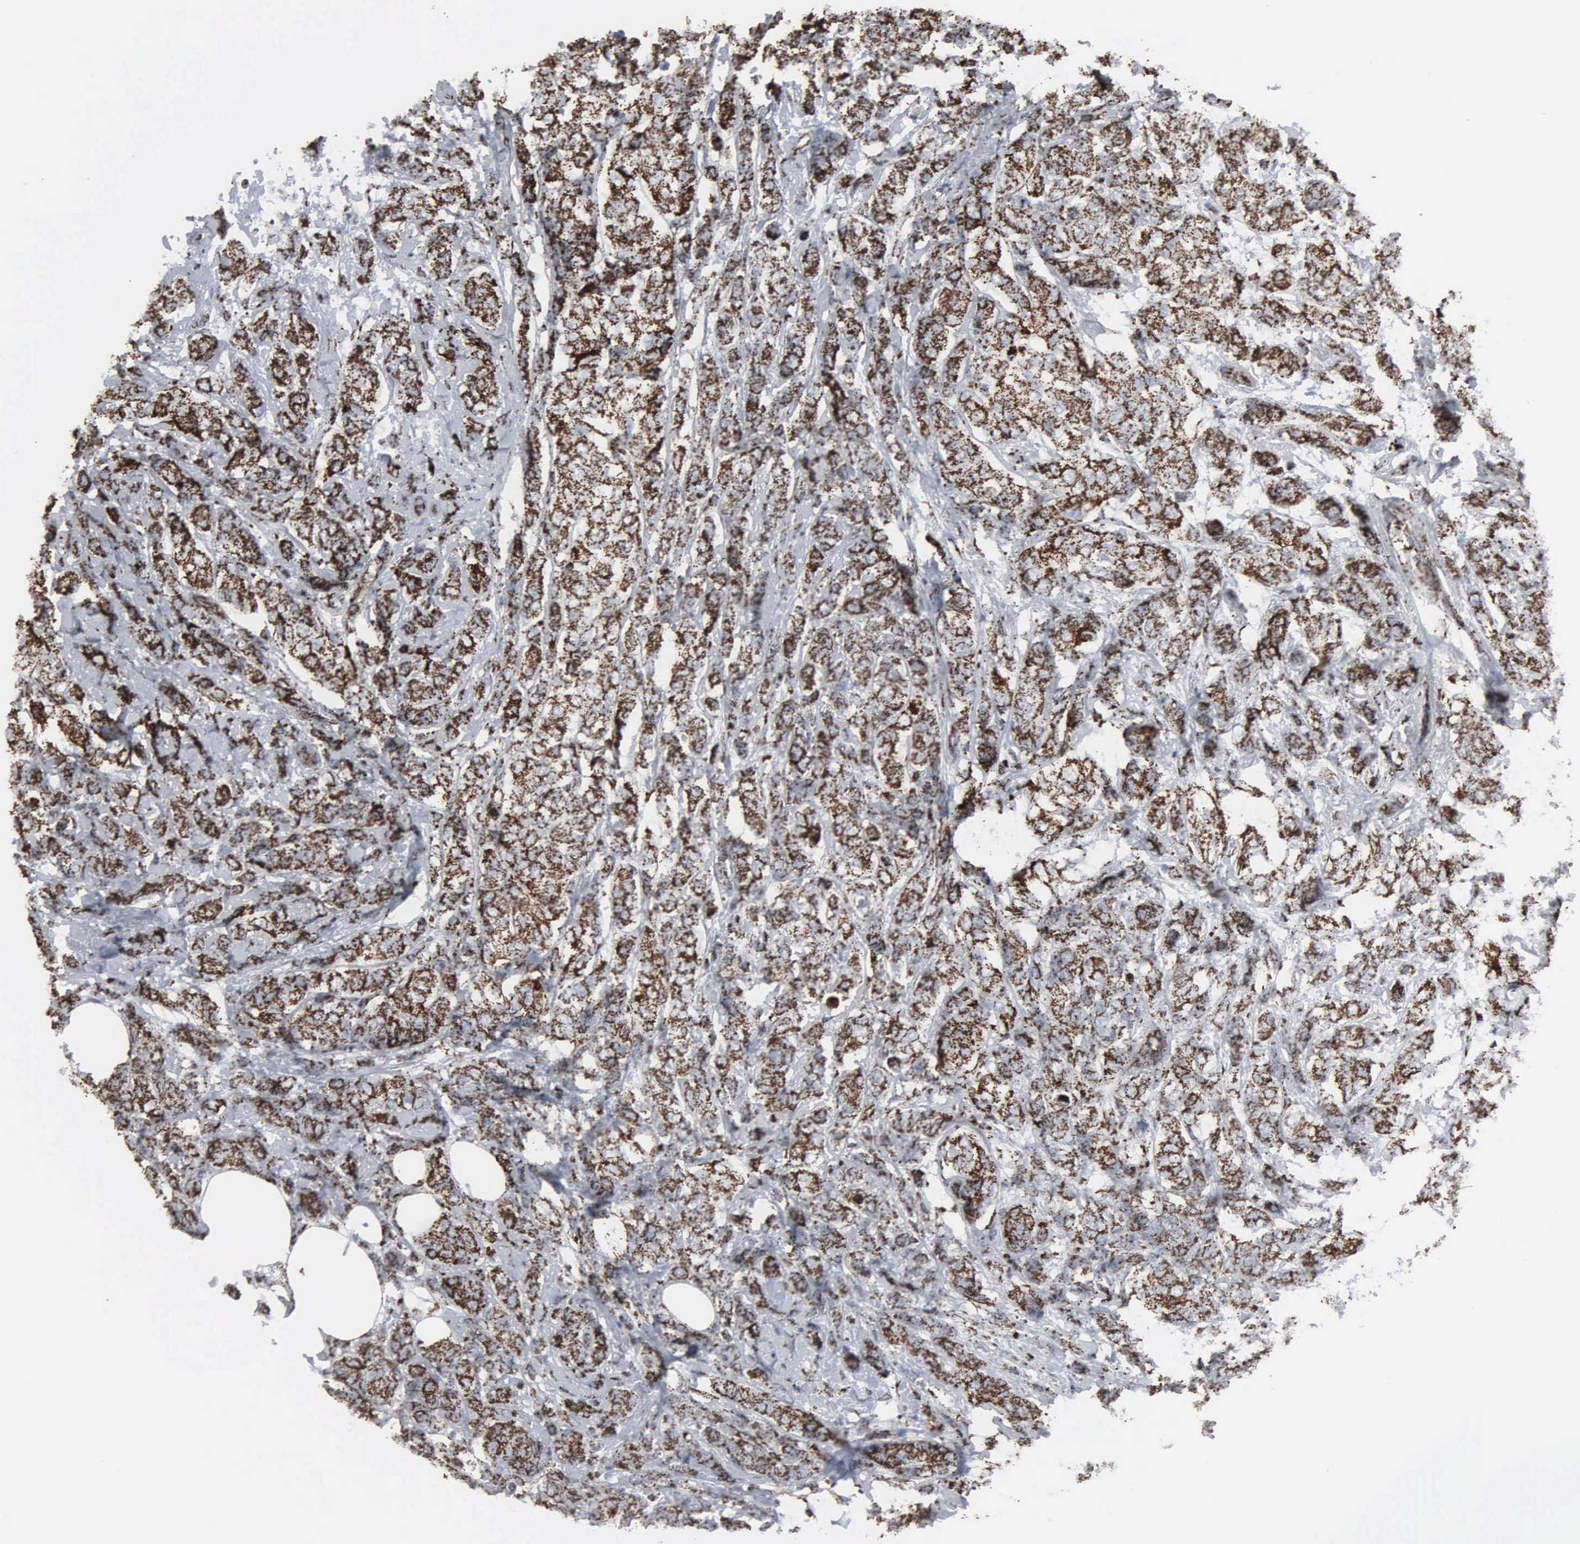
{"staining": {"intensity": "strong", "quantity": ">75%", "location": "cytoplasmic/membranous"}, "tissue": "breast cancer", "cell_type": "Tumor cells", "image_type": "cancer", "snomed": [{"axis": "morphology", "description": "Lobular carcinoma"}, {"axis": "topography", "description": "Breast"}], "caption": "A high amount of strong cytoplasmic/membranous positivity is identified in approximately >75% of tumor cells in breast cancer (lobular carcinoma) tissue.", "gene": "HSPA9", "patient": {"sex": "female", "age": 60}}